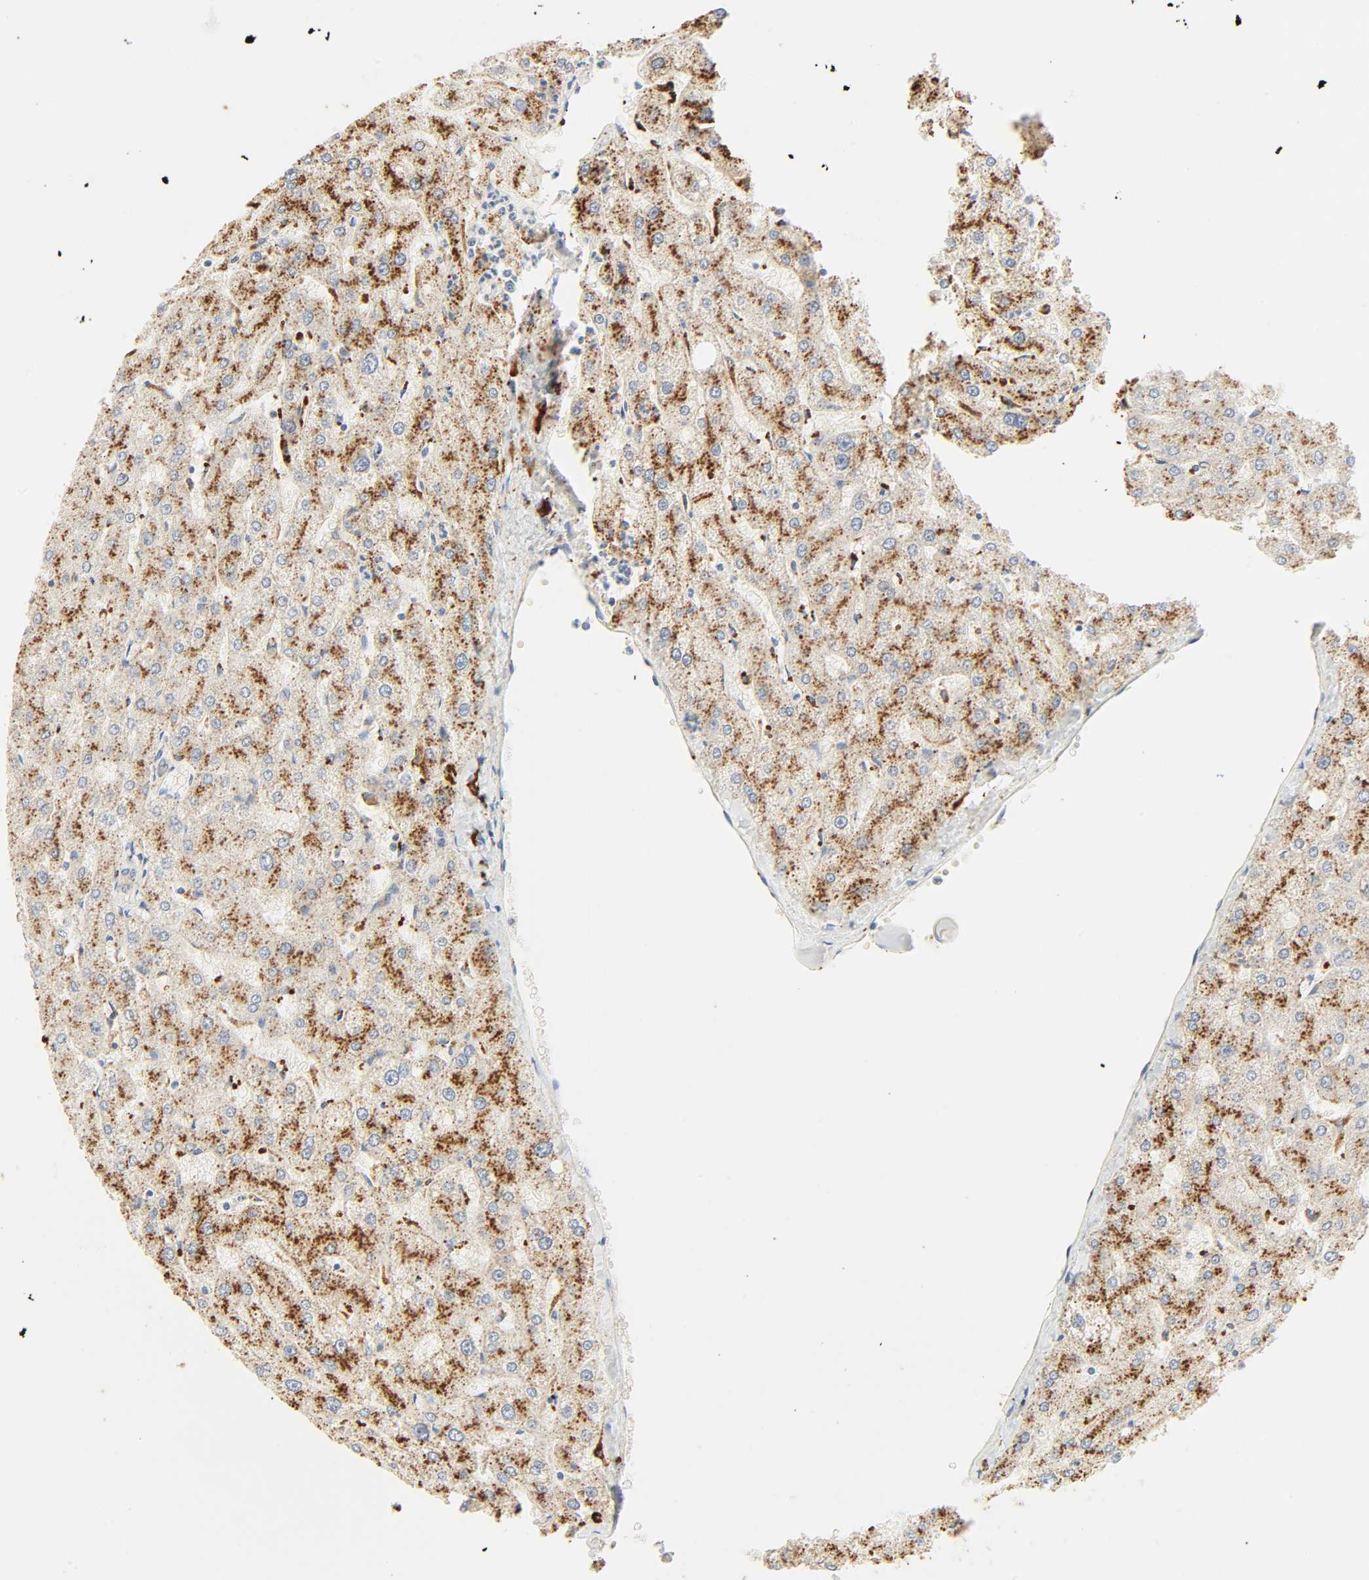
{"staining": {"intensity": "weak", "quantity": ">75%", "location": "cytoplasmic/membranous"}, "tissue": "liver", "cell_type": "Cholangiocytes", "image_type": "normal", "snomed": [{"axis": "morphology", "description": "Normal tissue, NOS"}, {"axis": "topography", "description": "Liver"}], "caption": "IHC (DAB) staining of normal liver shows weak cytoplasmic/membranous protein positivity in about >75% of cholangiocytes. The protein is stained brown, and the nuclei are stained in blue (DAB IHC with brightfield microscopy, high magnification).", "gene": "CAMK2A", "patient": {"sex": "male", "age": 67}}